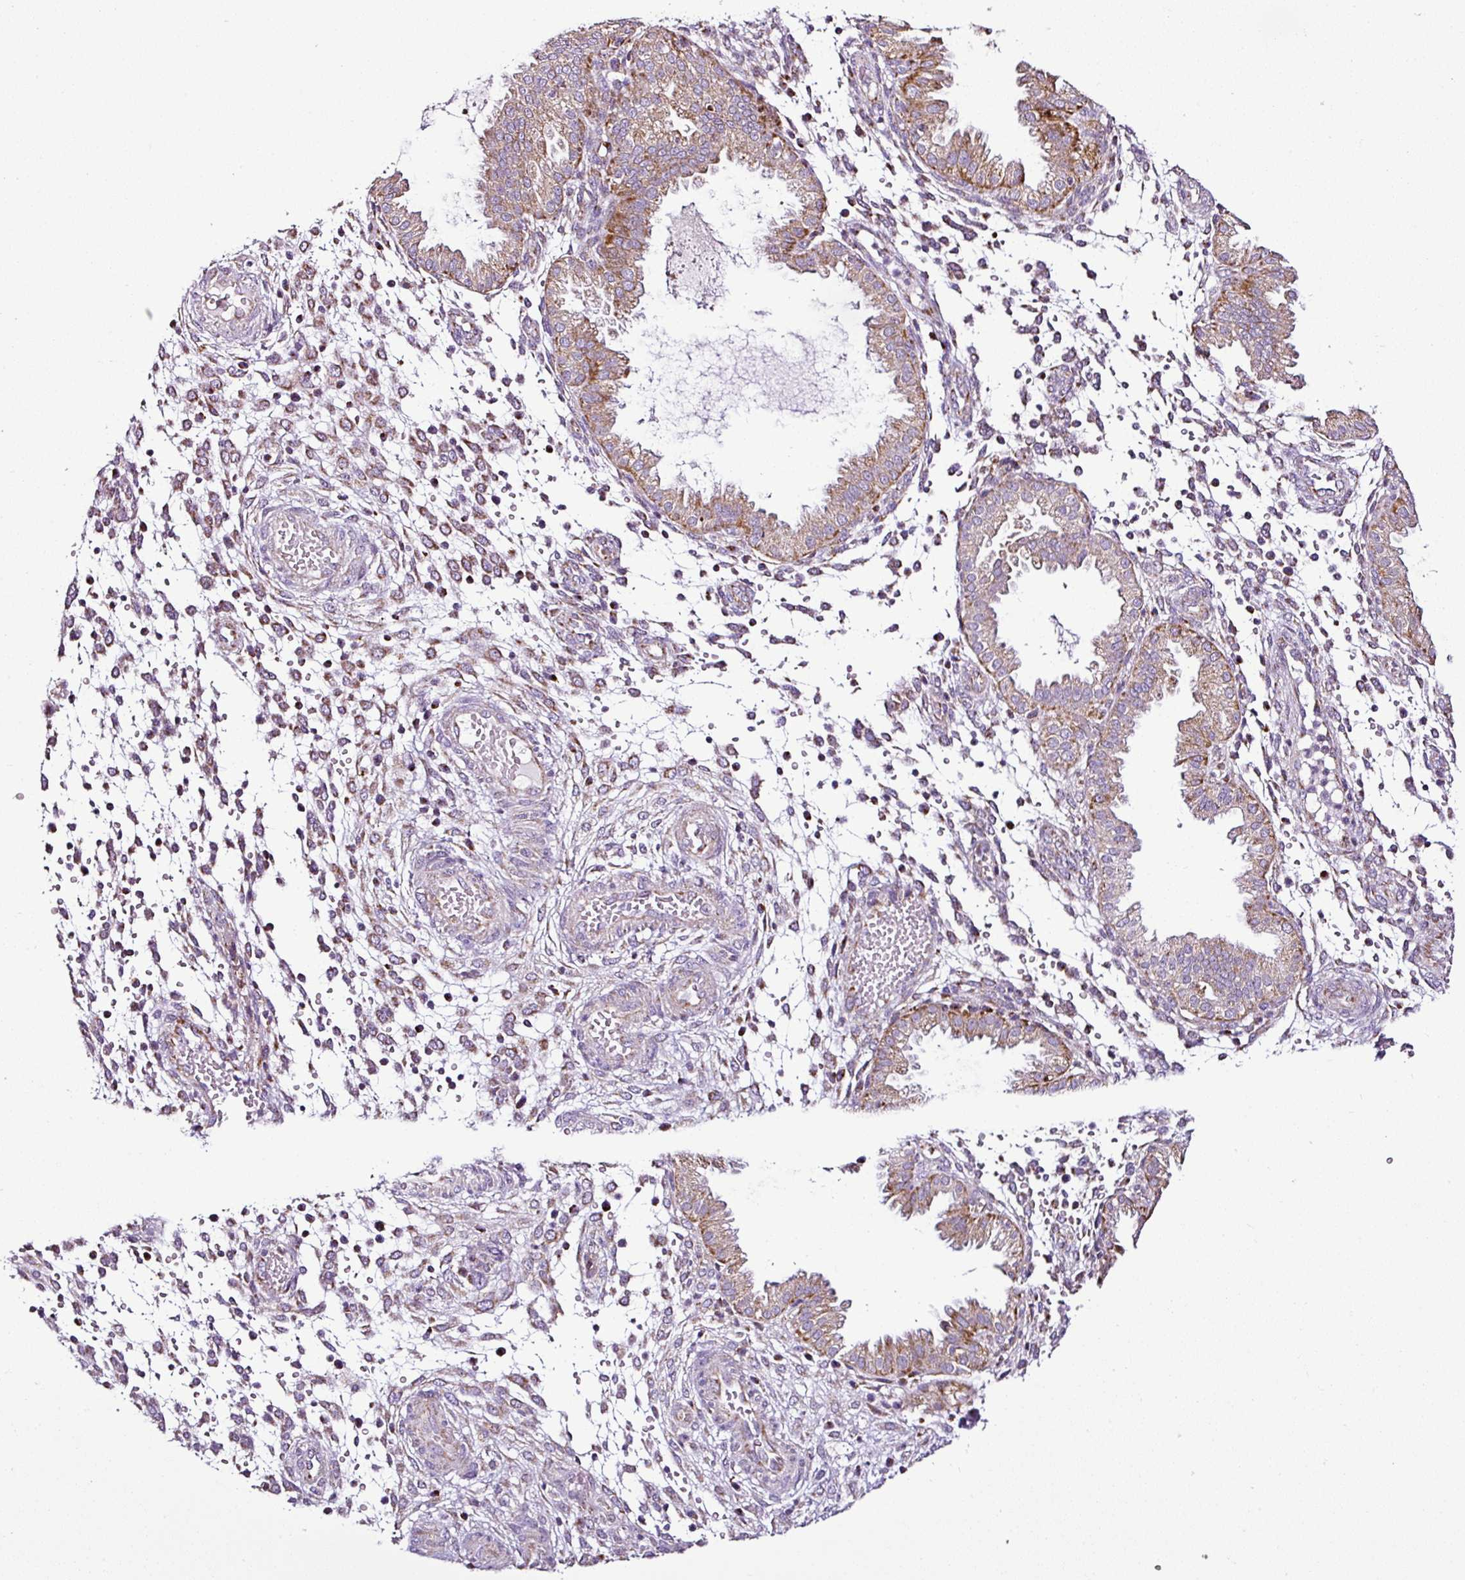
{"staining": {"intensity": "moderate", "quantity": "<25%", "location": "cytoplasmic/membranous"}, "tissue": "endometrium", "cell_type": "Cells in endometrial stroma", "image_type": "normal", "snomed": [{"axis": "morphology", "description": "Normal tissue, NOS"}, {"axis": "topography", "description": "Endometrium"}], "caption": "DAB immunohistochemical staining of unremarkable endometrium shows moderate cytoplasmic/membranous protein expression in about <25% of cells in endometrial stroma.", "gene": "DPAGT1", "patient": {"sex": "female", "age": 33}}